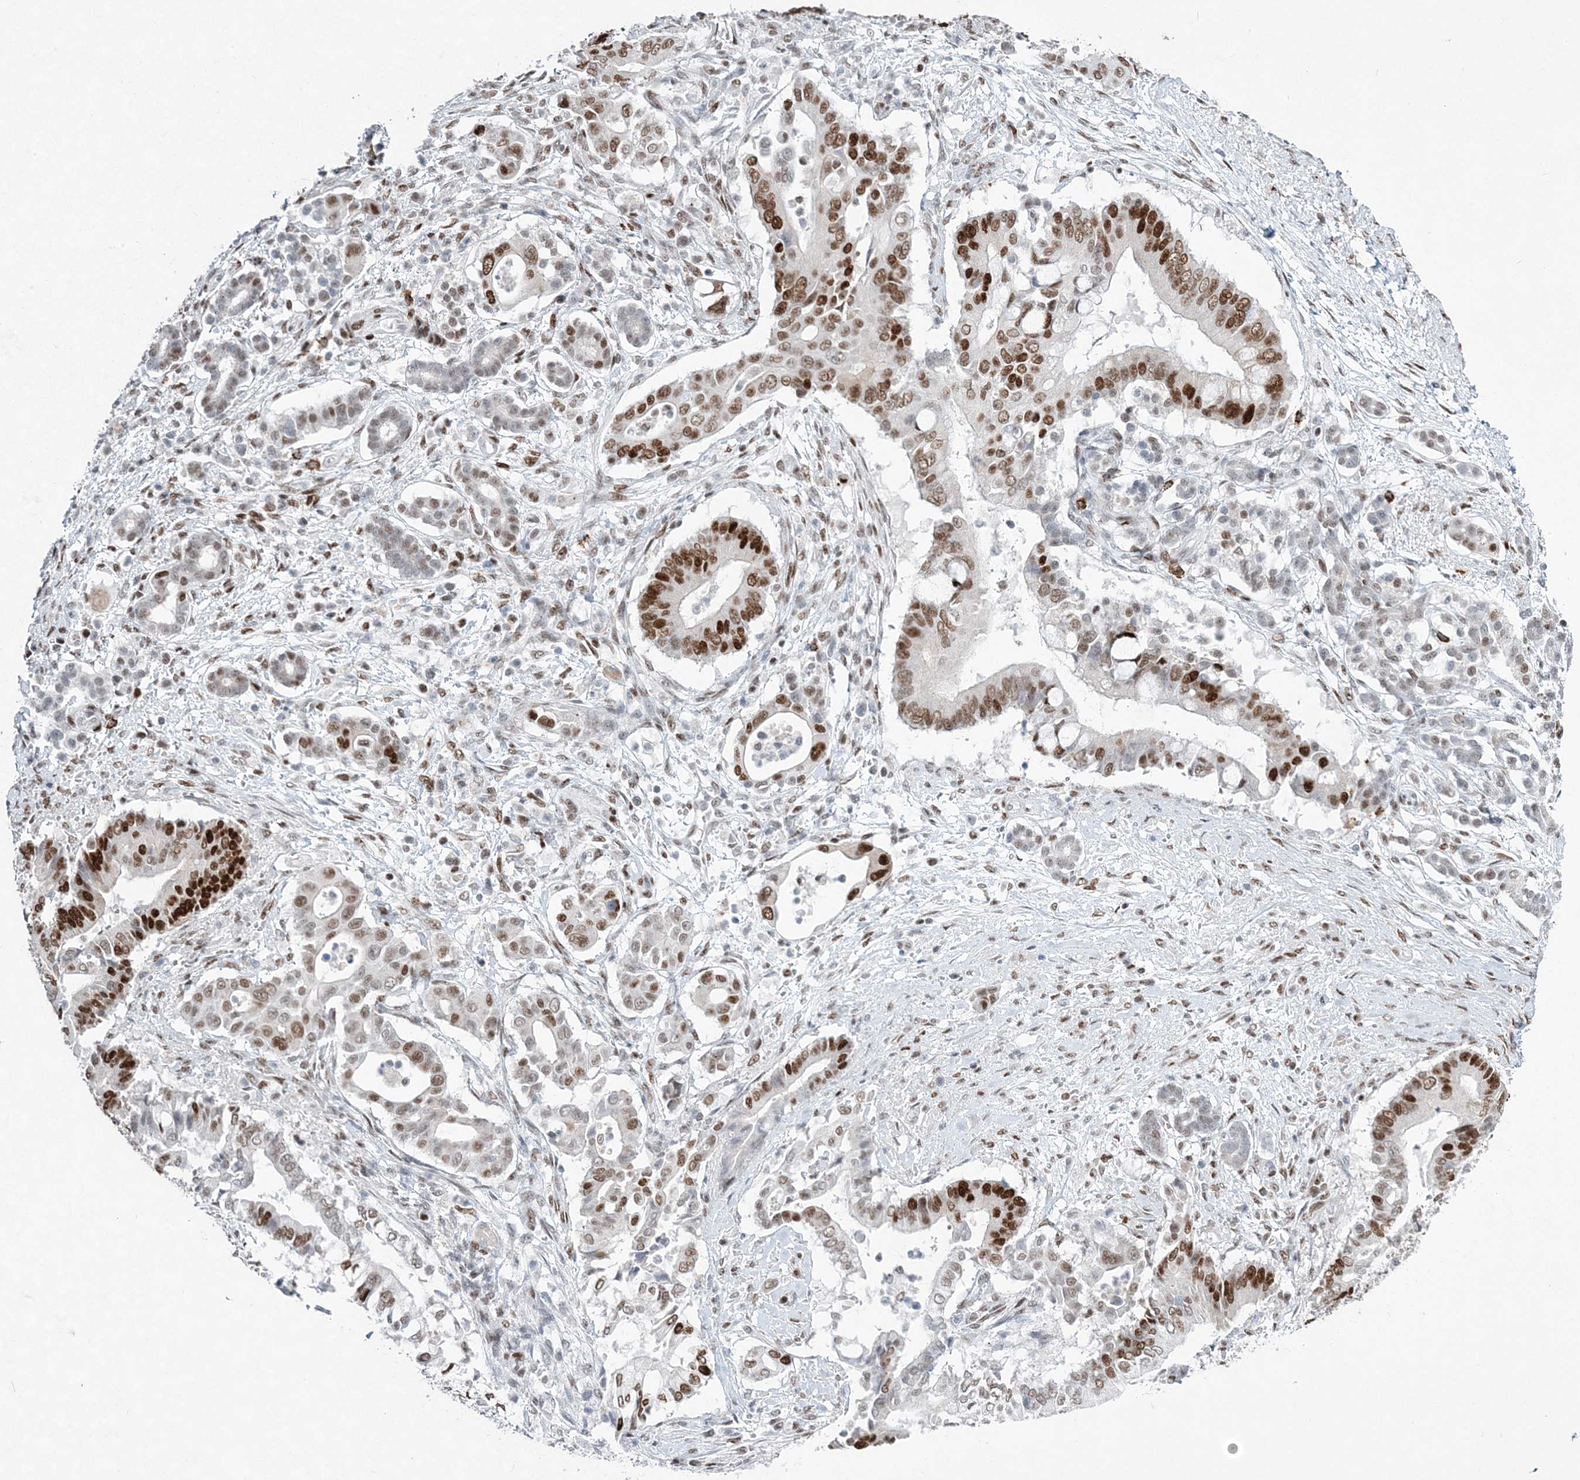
{"staining": {"intensity": "strong", "quantity": "25%-75%", "location": "nuclear"}, "tissue": "pancreatic cancer", "cell_type": "Tumor cells", "image_type": "cancer", "snomed": [{"axis": "morphology", "description": "Adenocarcinoma, NOS"}, {"axis": "topography", "description": "Pancreas"}], "caption": "This micrograph displays adenocarcinoma (pancreatic) stained with immunohistochemistry (IHC) to label a protein in brown. The nuclear of tumor cells show strong positivity for the protein. Nuclei are counter-stained blue.", "gene": "ZBTB7A", "patient": {"sex": "male", "age": 68}}